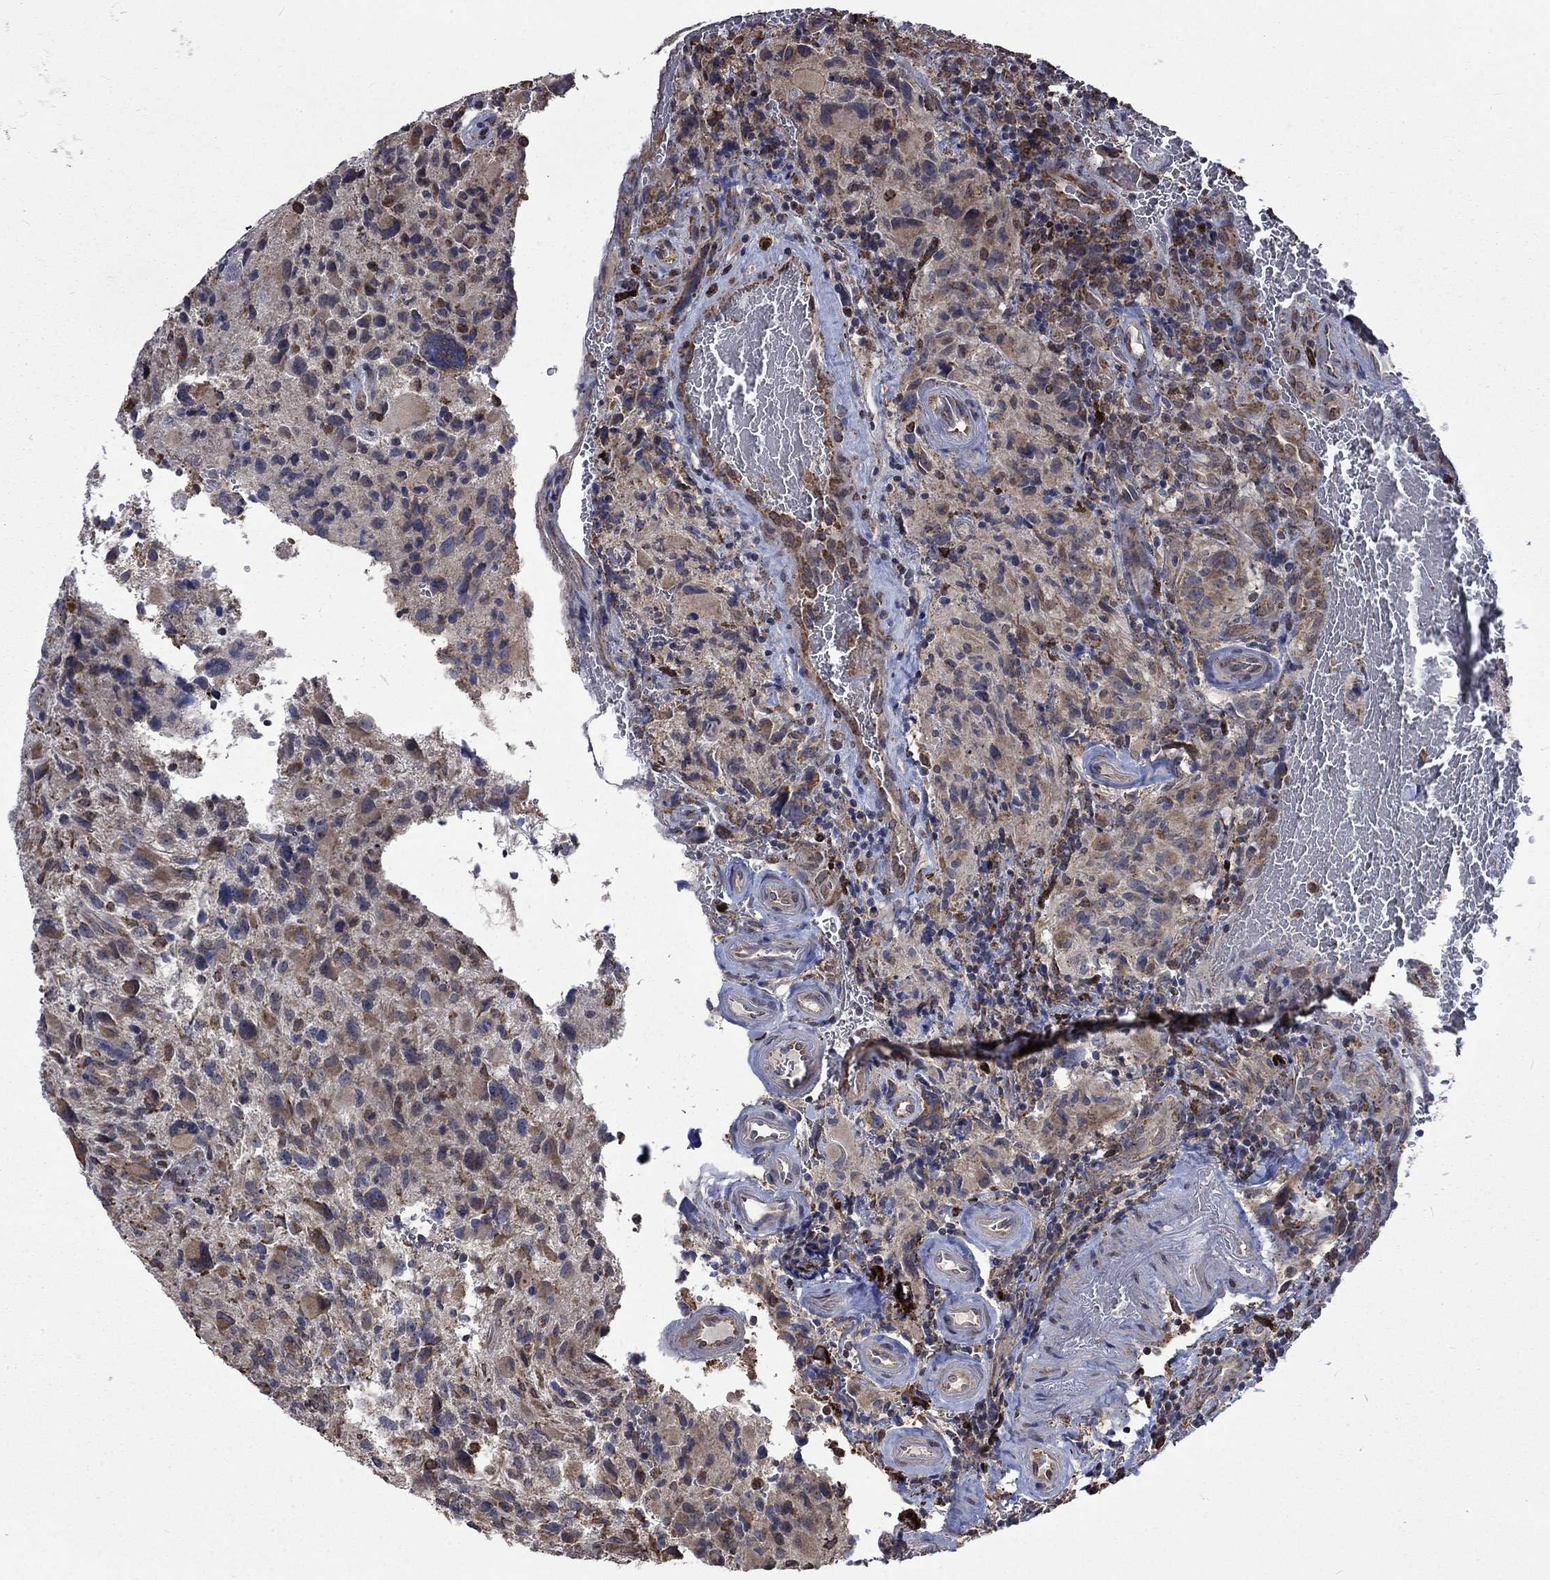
{"staining": {"intensity": "moderate", "quantity": "<25%", "location": "cytoplasmic/membranous"}, "tissue": "glioma", "cell_type": "Tumor cells", "image_type": "cancer", "snomed": [{"axis": "morphology", "description": "Glioma, malignant, NOS"}, {"axis": "morphology", "description": "Glioma, malignant, High grade"}, {"axis": "topography", "description": "Brain"}], "caption": "The photomicrograph reveals a brown stain indicating the presence of a protein in the cytoplasmic/membranous of tumor cells in glioma.", "gene": "ESRRA", "patient": {"sex": "female", "age": 71}}